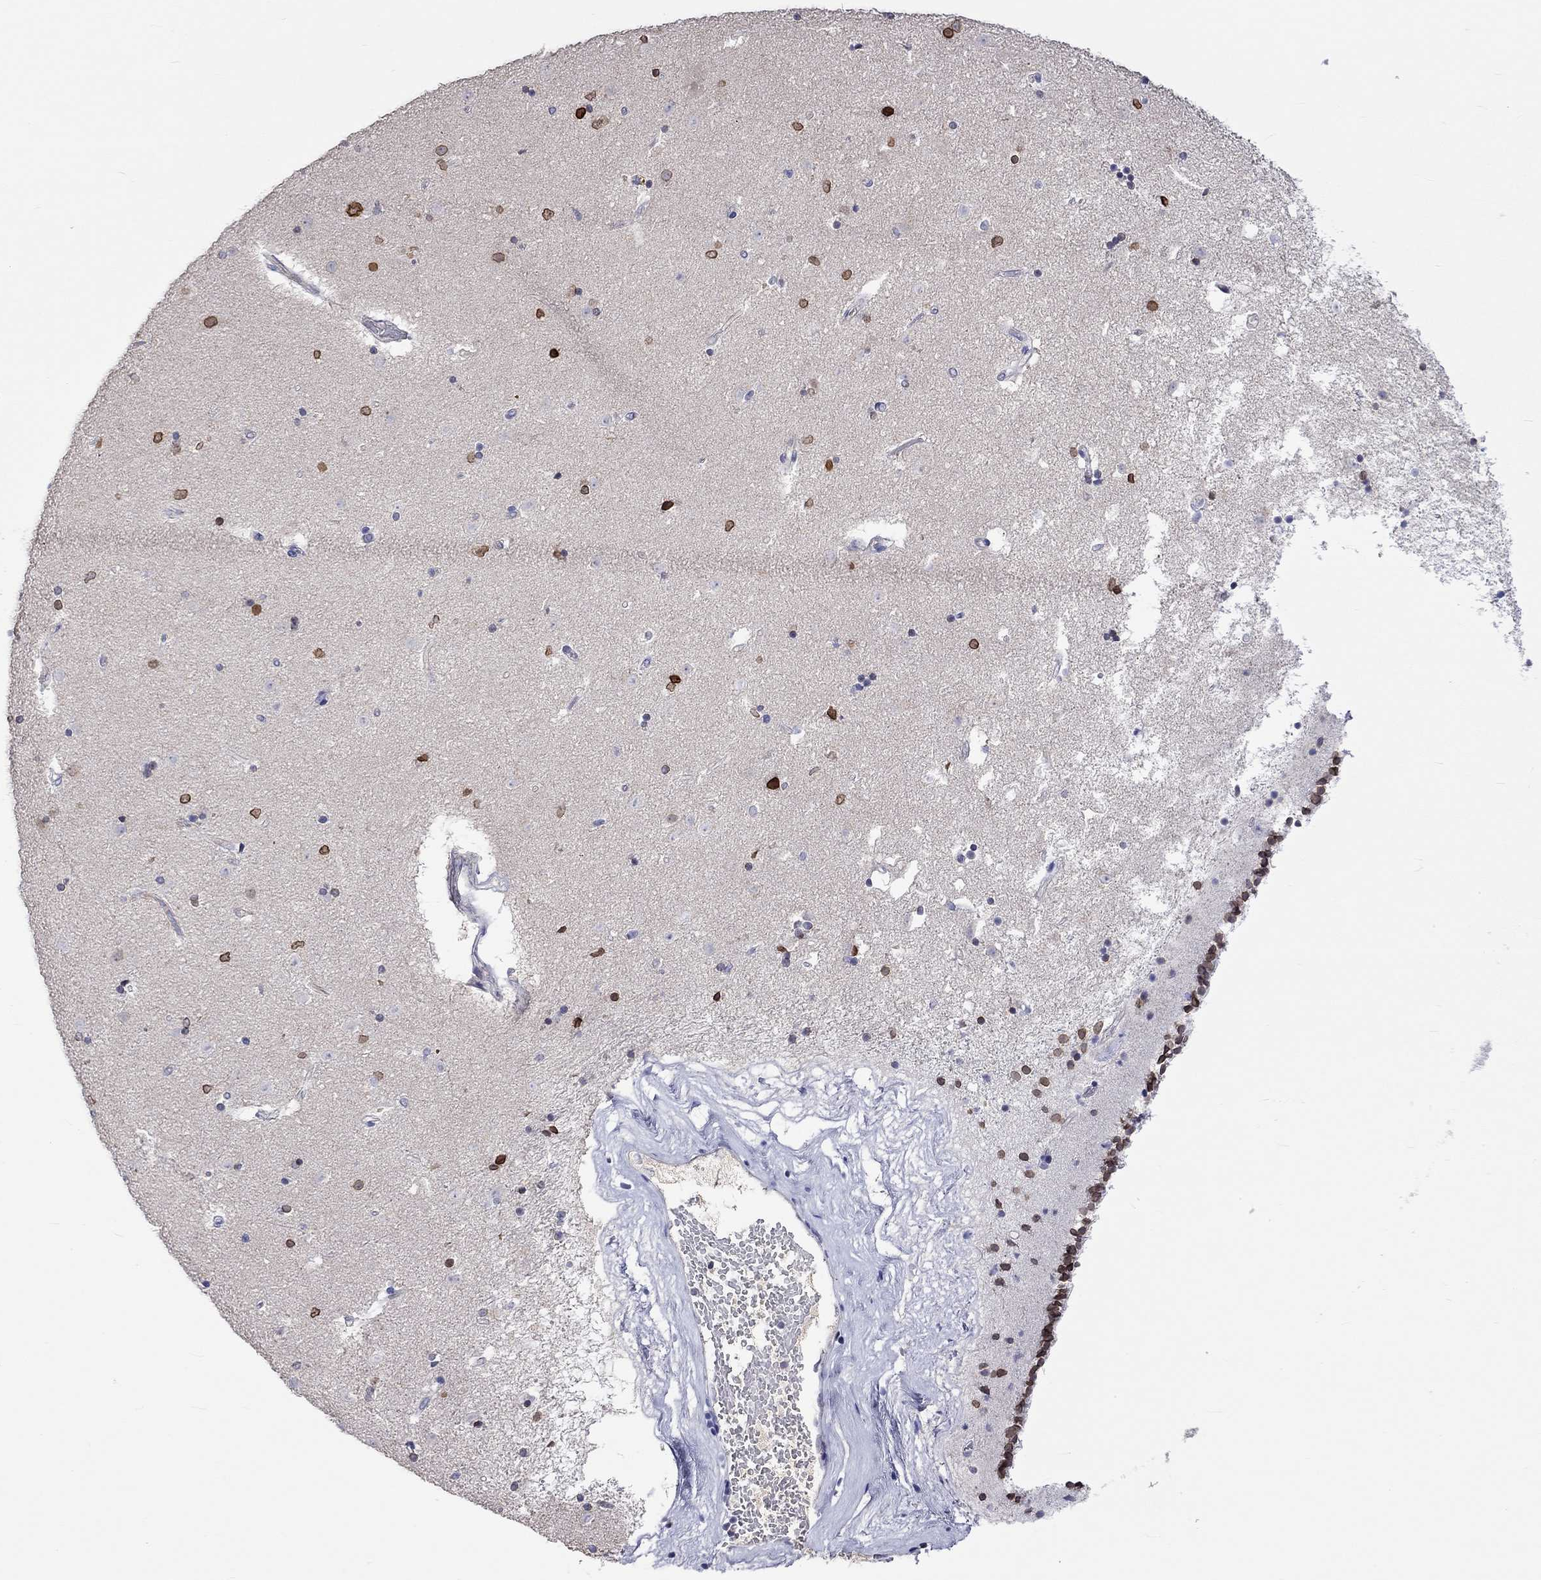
{"staining": {"intensity": "strong", "quantity": "25%-75%", "location": "cytoplasmic/membranous,nuclear"}, "tissue": "caudate", "cell_type": "Glial cells", "image_type": "normal", "snomed": [{"axis": "morphology", "description": "Normal tissue, NOS"}, {"axis": "topography", "description": "Lateral ventricle wall"}], "caption": "The immunohistochemical stain labels strong cytoplasmic/membranous,nuclear positivity in glial cells of normal caudate.", "gene": "LRFN4", "patient": {"sex": "female", "age": 71}}